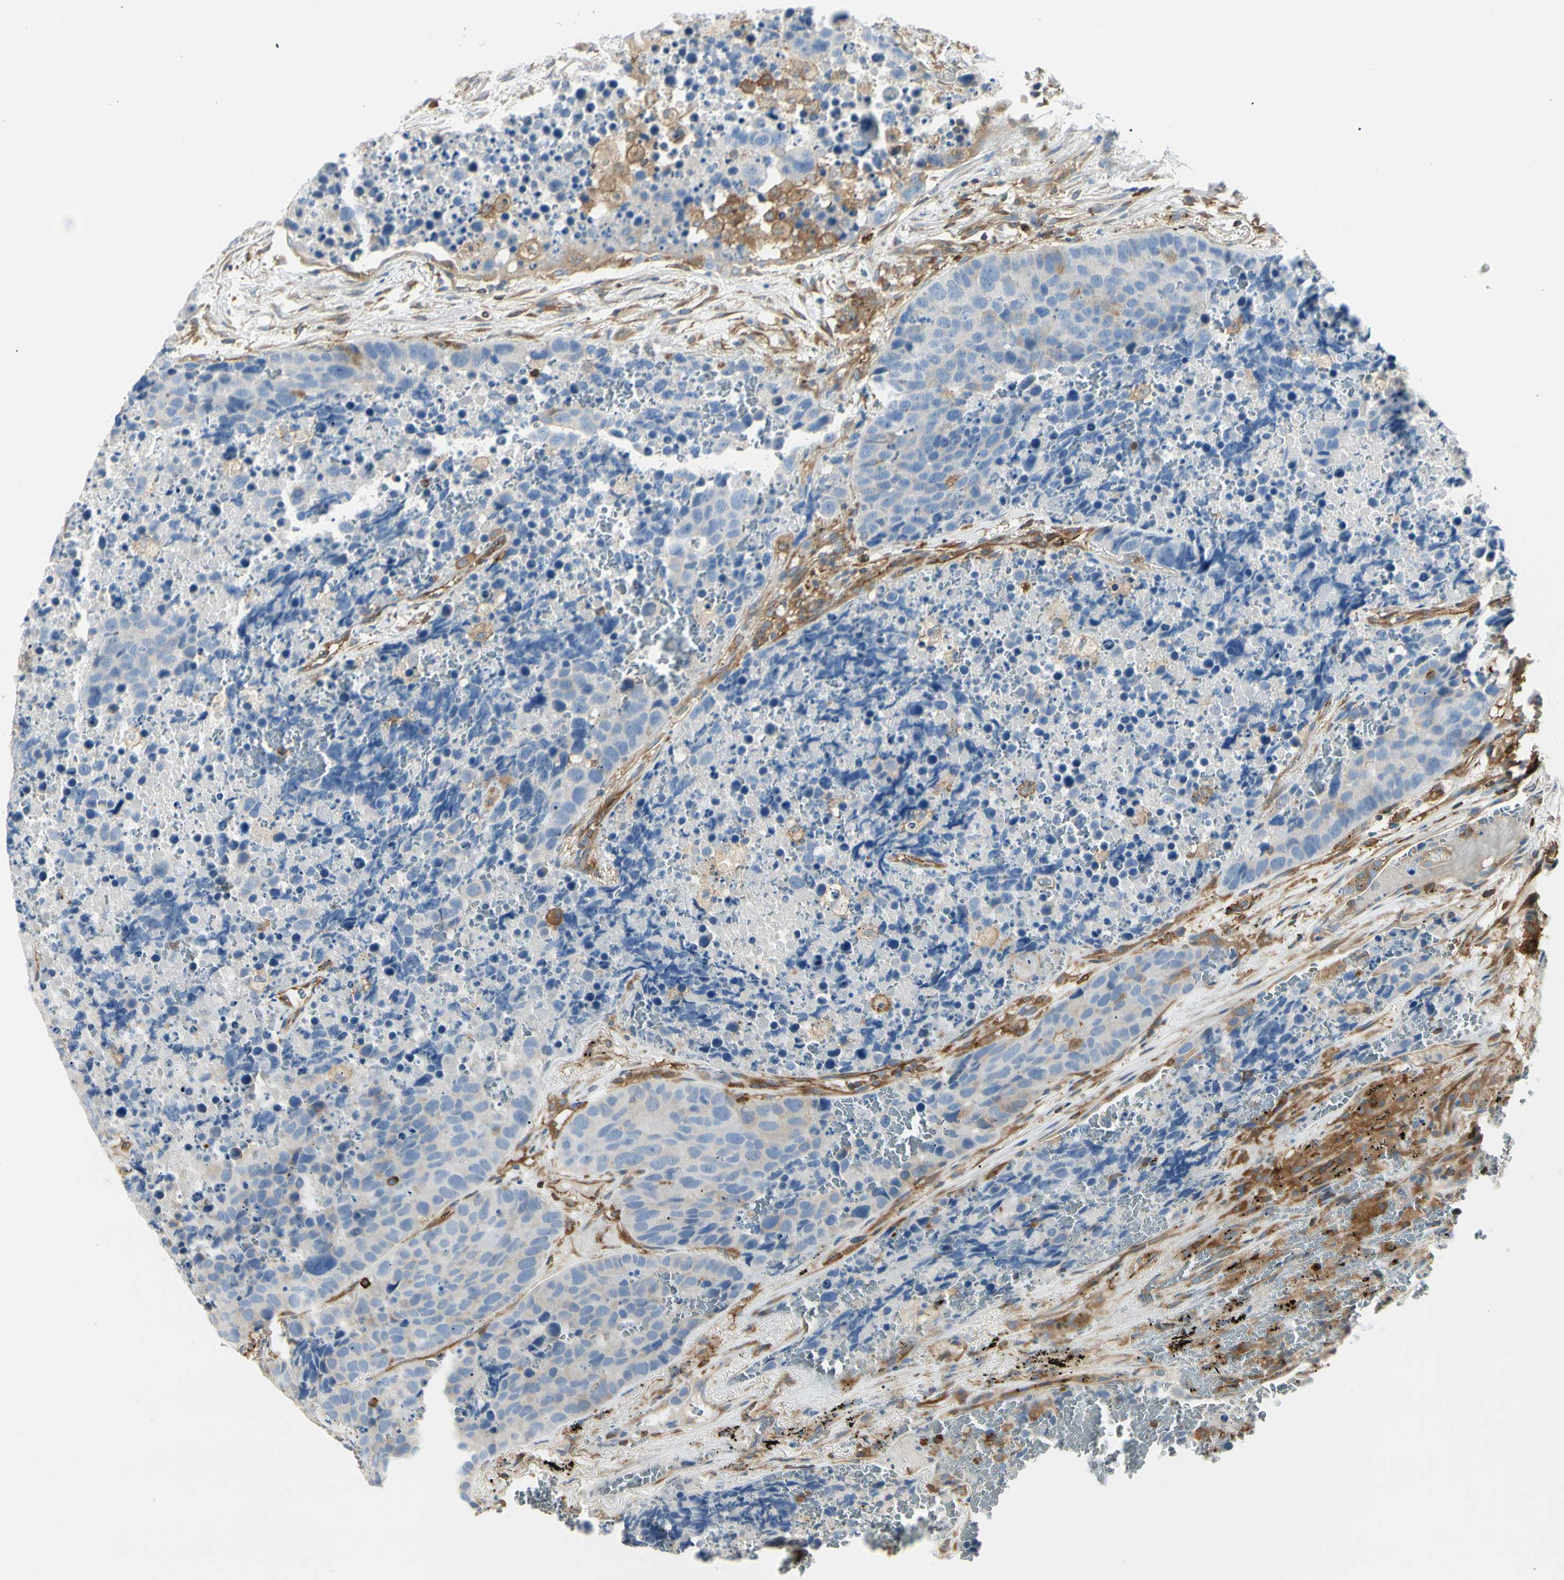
{"staining": {"intensity": "weak", "quantity": "<25%", "location": "cytoplasmic/membranous"}, "tissue": "carcinoid", "cell_type": "Tumor cells", "image_type": "cancer", "snomed": [{"axis": "morphology", "description": "Carcinoid, malignant, NOS"}, {"axis": "topography", "description": "Lung"}], "caption": "Tumor cells are negative for brown protein staining in carcinoid (malignant). The staining was performed using DAB to visualize the protein expression in brown, while the nuclei were stained in blue with hematoxylin (Magnification: 20x).", "gene": "NFKB2", "patient": {"sex": "male", "age": 60}}